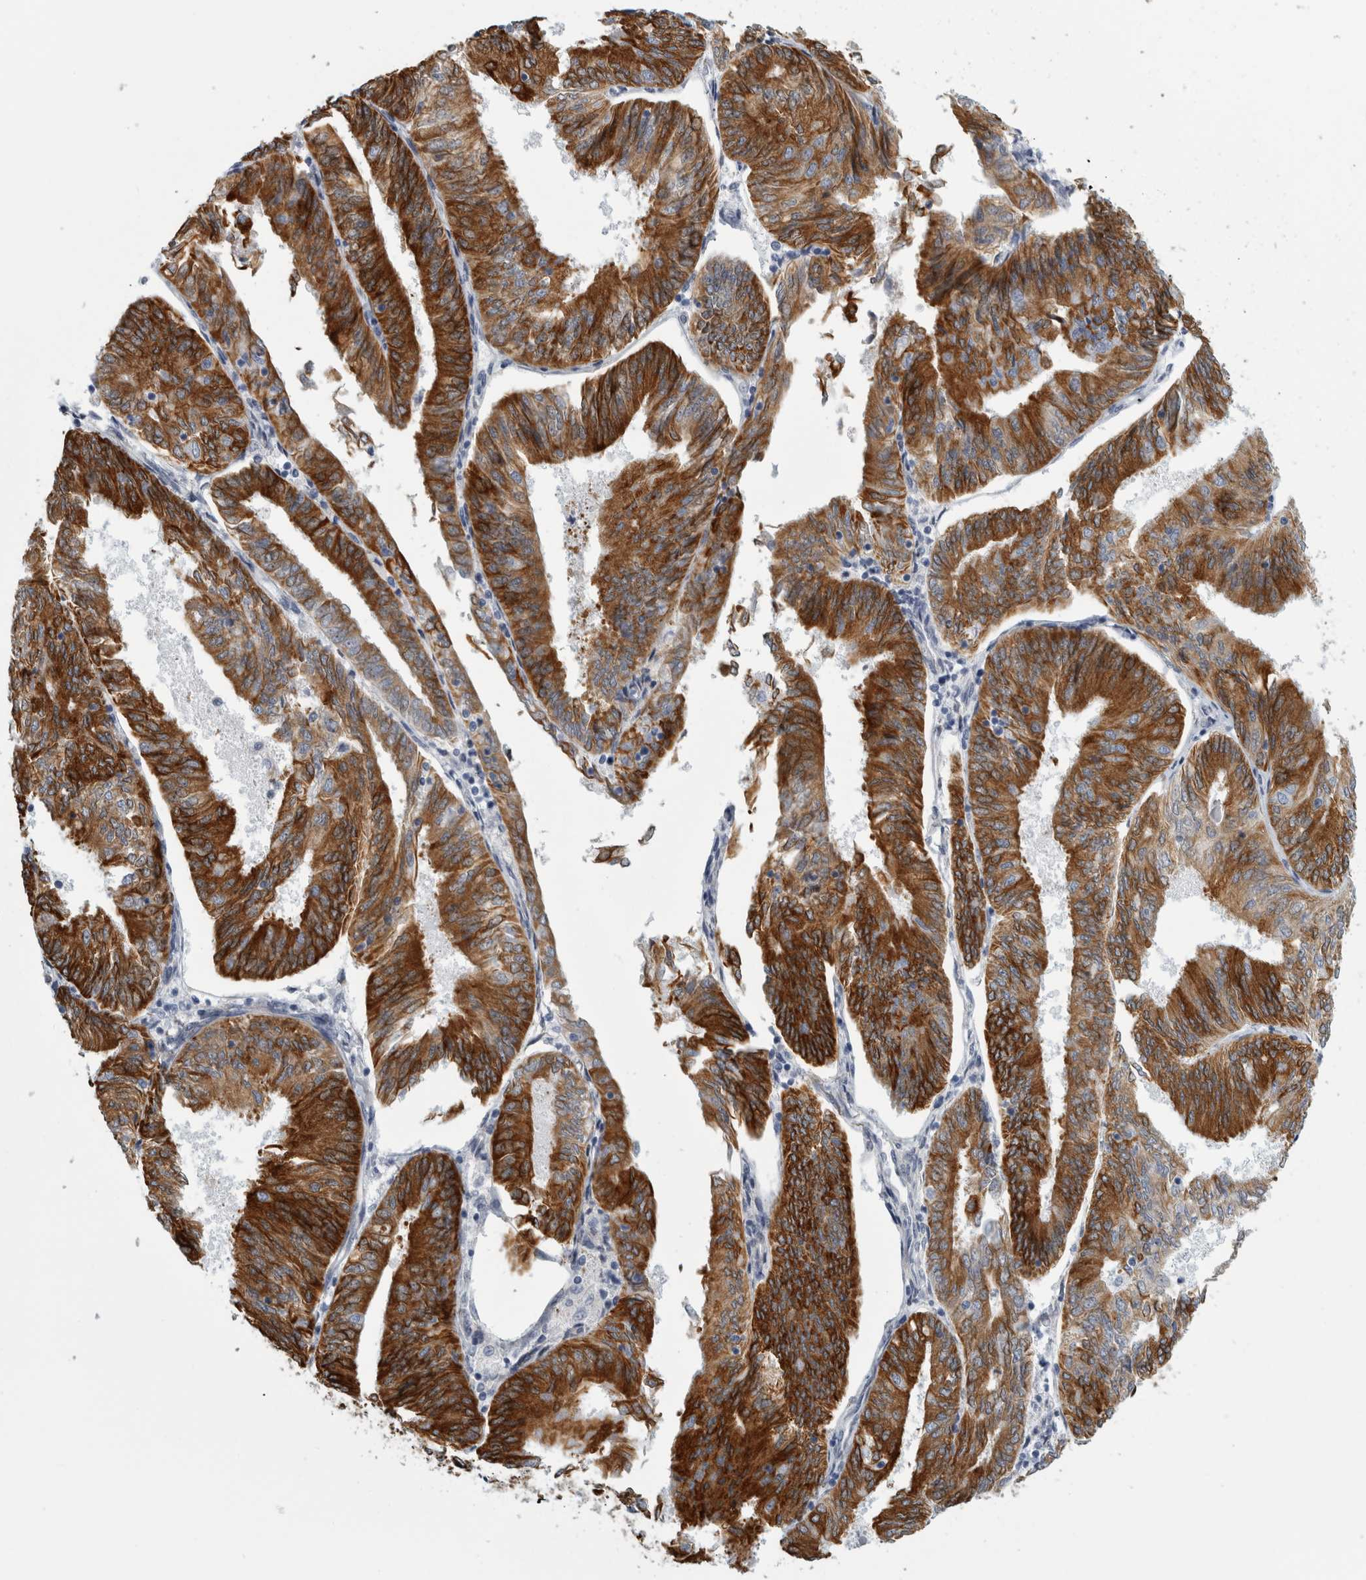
{"staining": {"intensity": "strong", "quantity": ">75%", "location": "cytoplasmic/membranous"}, "tissue": "endometrial cancer", "cell_type": "Tumor cells", "image_type": "cancer", "snomed": [{"axis": "morphology", "description": "Adenocarcinoma, NOS"}, {"axis": "topography", "description": "Endometrium"}], "caption": "Endometrial cancer (adenocarcinoma) tissue exhibits strong cytoplasmic/membranous positivity in approximately >75% of tumor cells, visualized by immunohistochemistry. (DAB = brown stain, brightfield microscopy at high magnification).", "gene": "B3GNT3", "patient": {"sex": "female", "age": 58}}